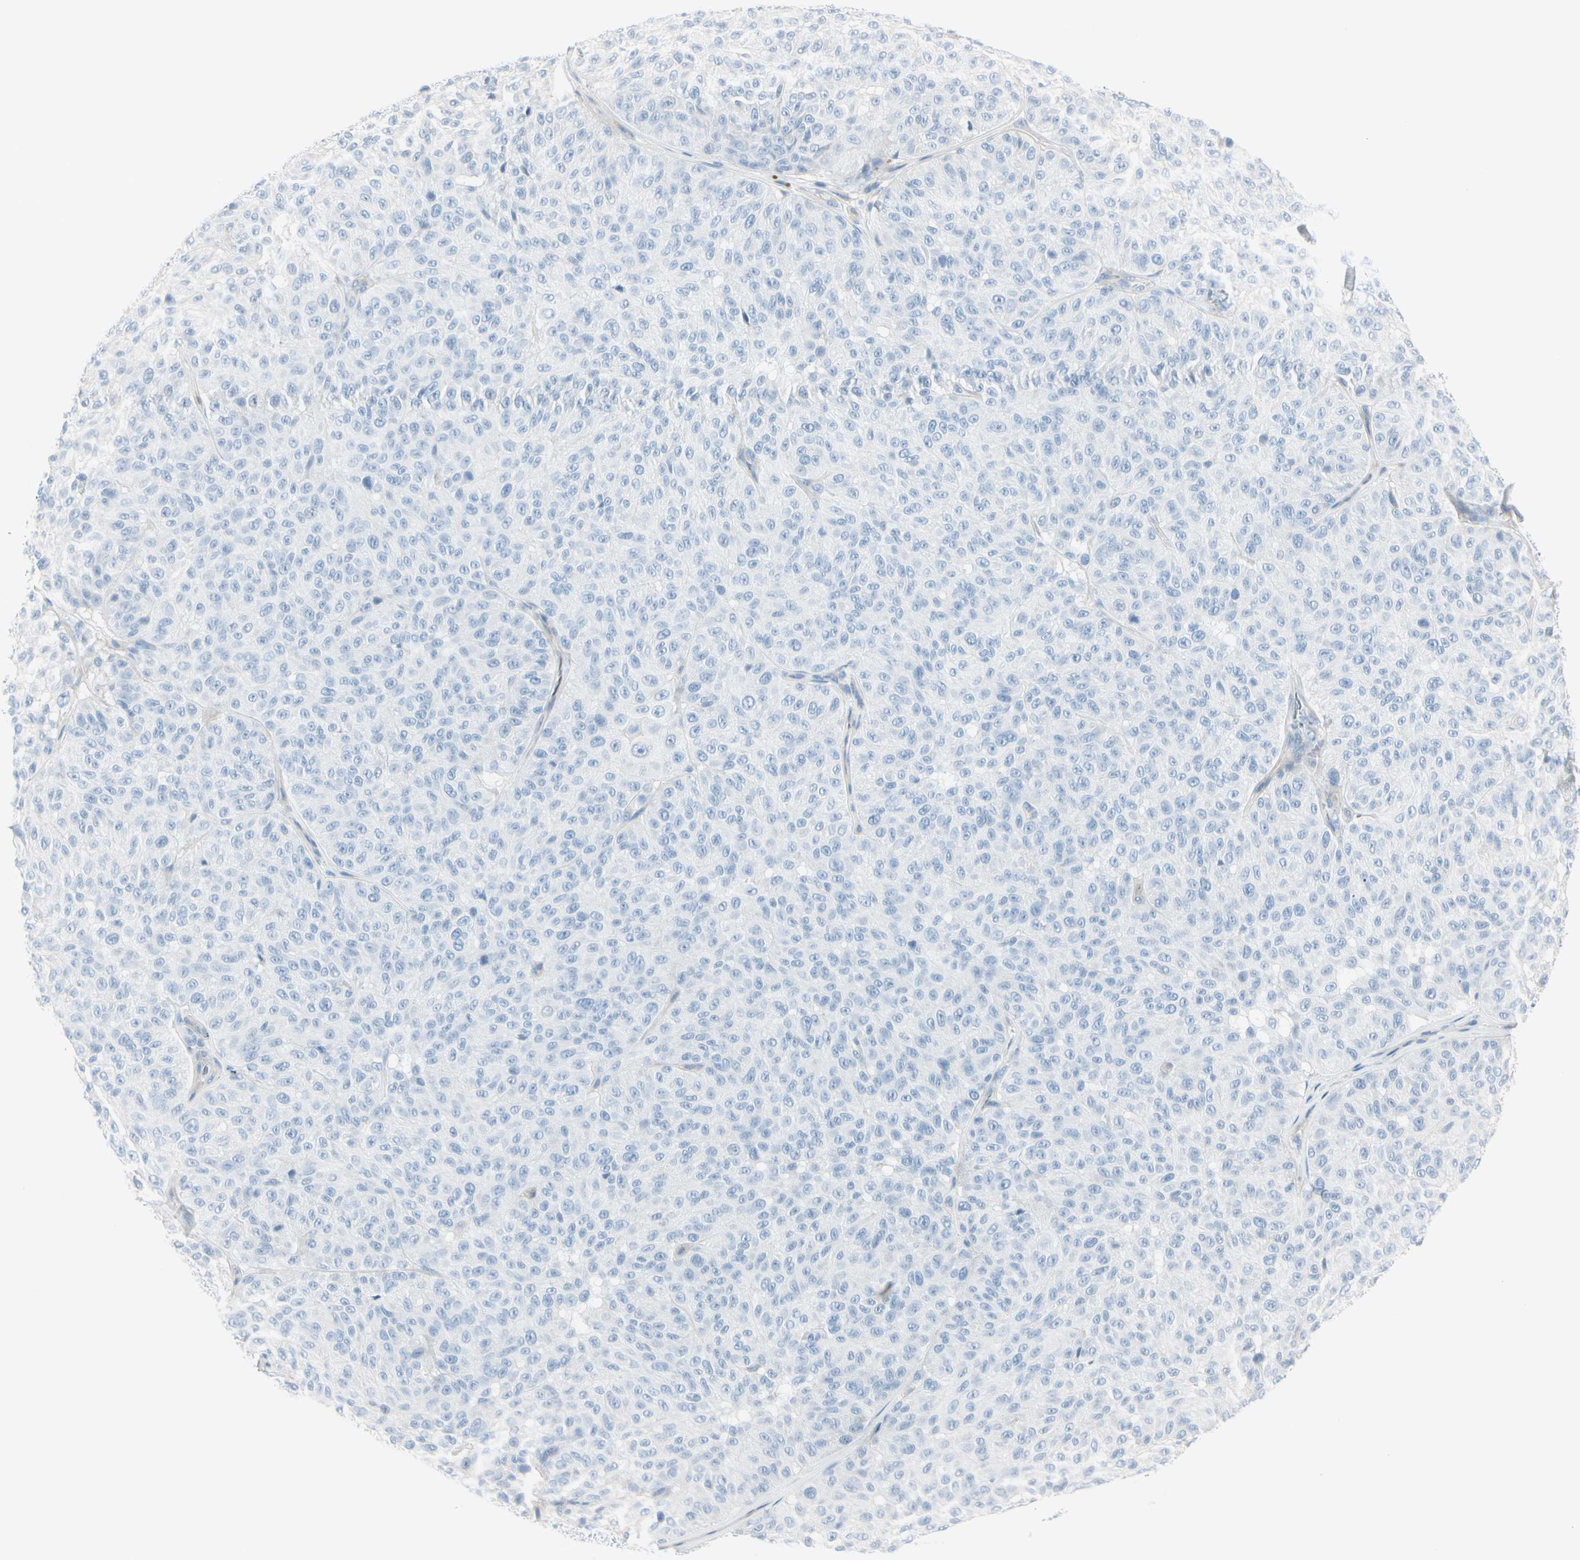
{"staining": {"intensity": "negative", "quantity": "none", "location": "none"}, "tissue": "melanoma", "cell_type": "Tumor cells", "image_type": "cancer", "snomed": [{"axis": "morphology", "description": "Malignant melanoma, NOS"}, {"axis": "topography", "description": "Skin"}], "caption": "Immunohistochemical staining of melanoma exhibits no significant staining in tumor cells. (DAB (3,3'-diaminobenzidine) immunohistochemistry (IHC), high magnification).", "gene": "CDHR5", "patient": {"sex": "female", "age": 46}}